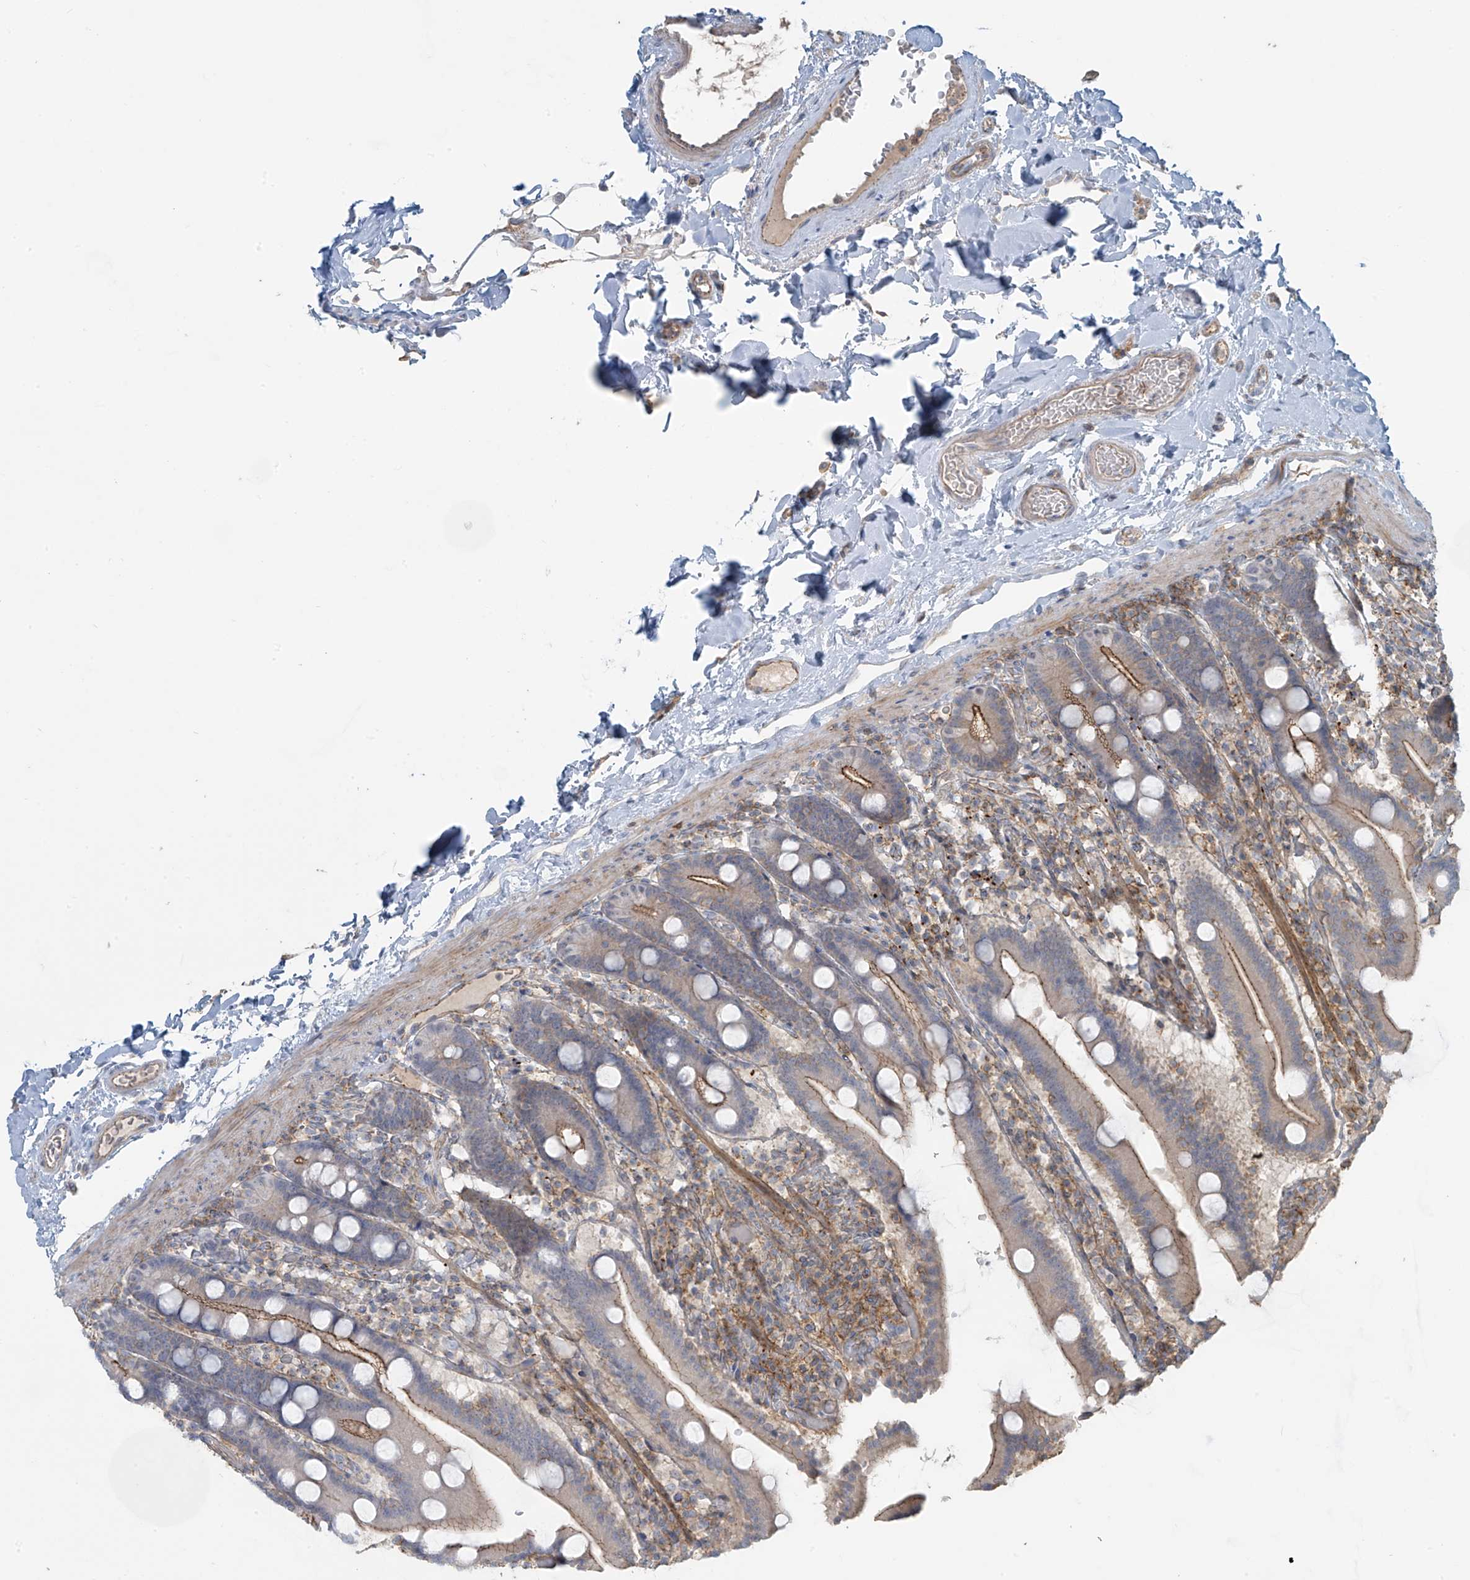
{"staining": {"intensity": "moderate", "quantity": "25%-75%", "location": "cytoplasmic/membranous"}, "tissue": "duodenum", "cell_type": "Glandular cells", "image_type": "normal", "snomed": [{"axis": "morphology", "description": "Normal tissue, NOS"}, {"axis": "topography", "description": "Duodenum"}], "caption": "Immunohistochemical staining of normal human duodenum exhibits medium levels of moderate cytoplasmic/membranous positivity in about 25%-75% of glandular cells.", "gene": "SLC9A2", "patient": {"sex": "male", "age": 55}}